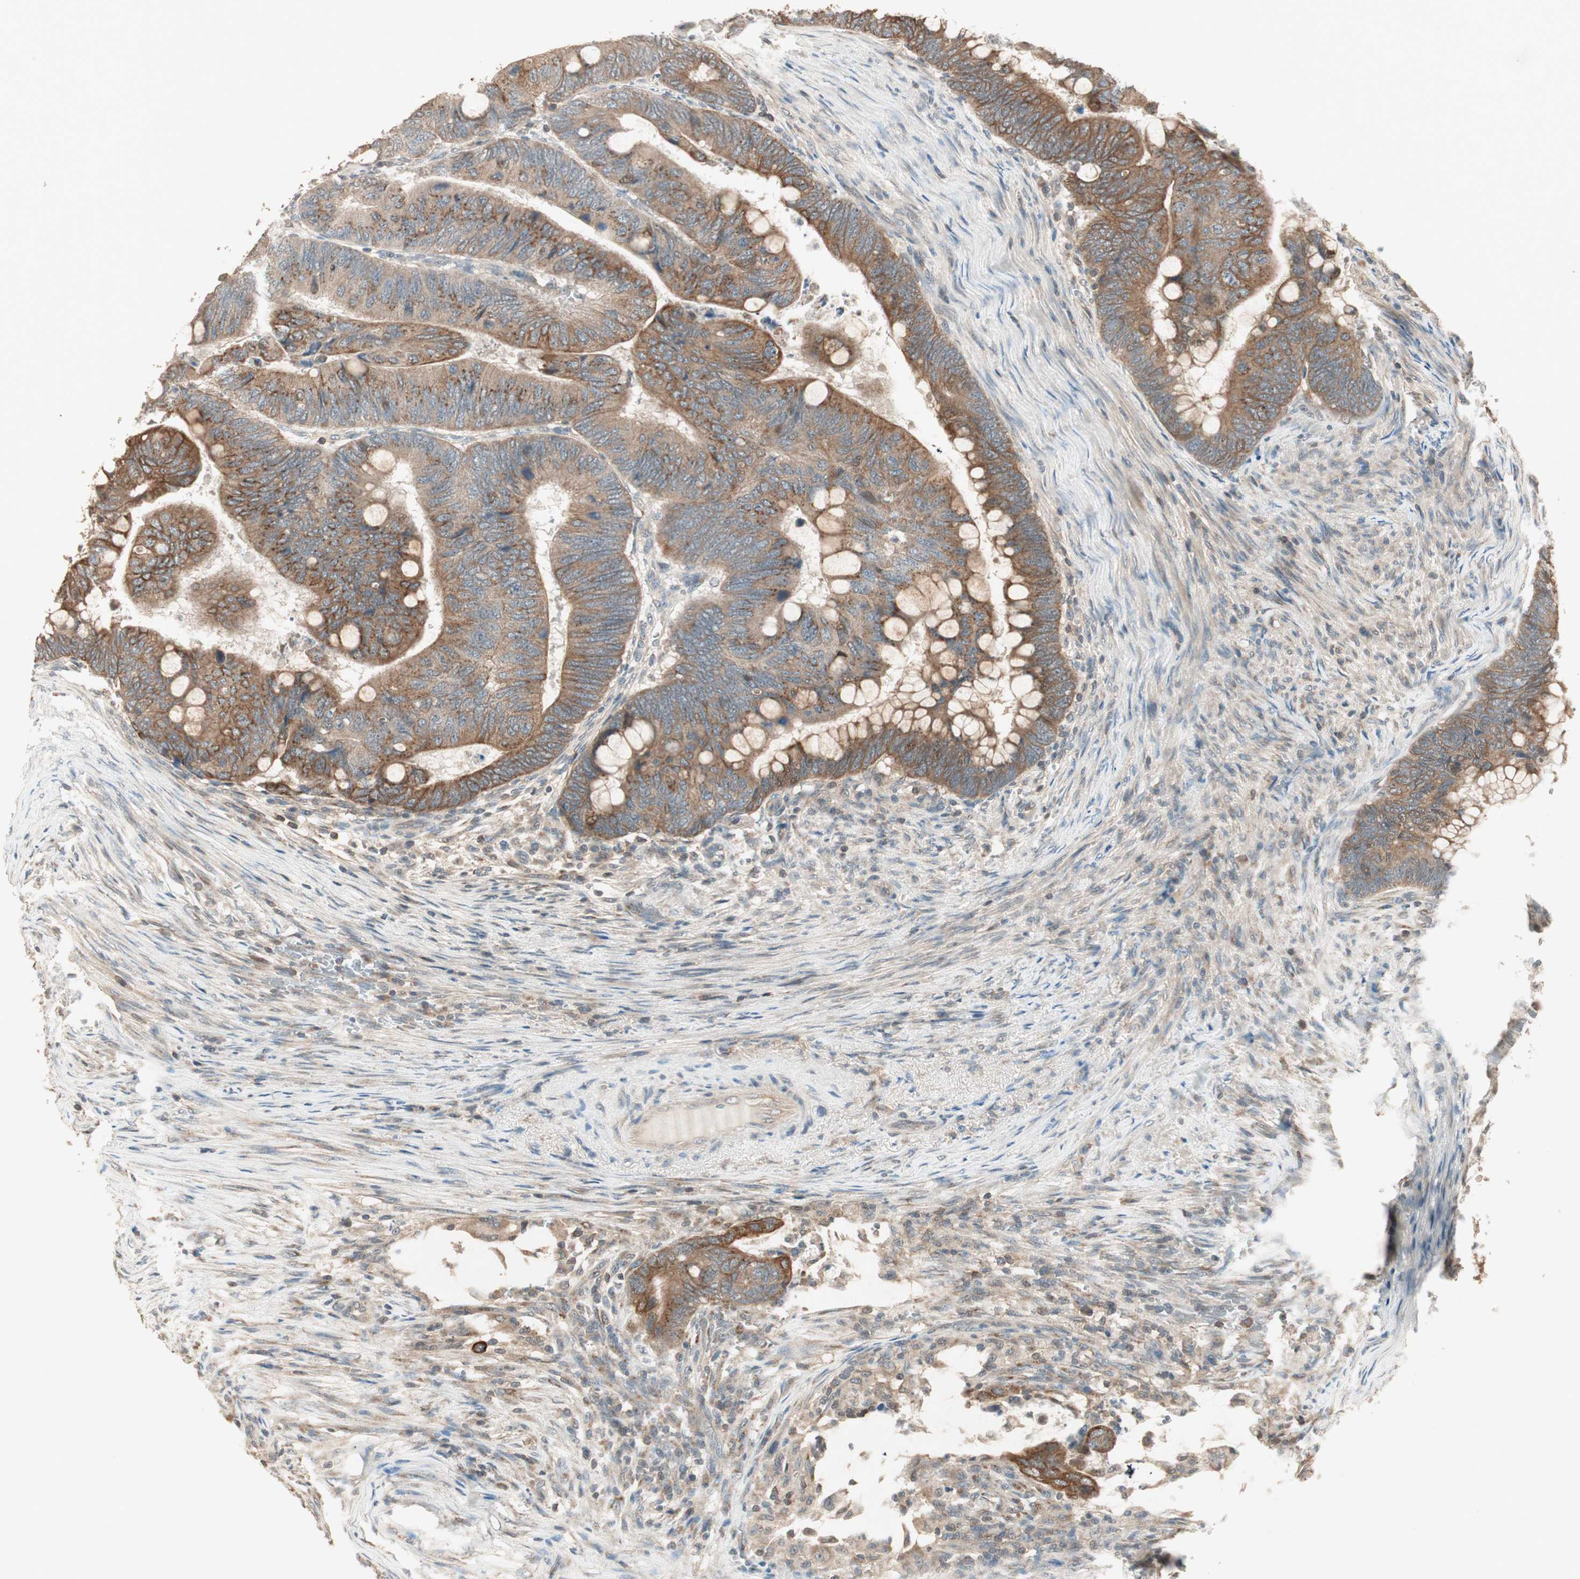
{"staining": {"intensity": "moderate", "quantity": ">75%", "location": "cytoplasmic/membranous"}, "tissue": "colorectal cancer", "cell_type": "Tumor cells", "image_type": "cancer", "snomed": [{"axis": "morphology", "description": "Normal tissue, NOS"}, {"axis": "morphology", "description": "Adenocarcinoma, NOS"}, {"axis": "topography", "description": "Rectum"}, {"axis": "topography", "description": "Peripheral nerve tissue"}], "caption": "Tumor cells exhibit medium levels of moderate cytoplasmic/membranous staining in approximately >75% of cells in human colorectal cancer (adenocarcinoma).", "gene": "TRIM21", "patient": {"sex": "male", "age": 92}}